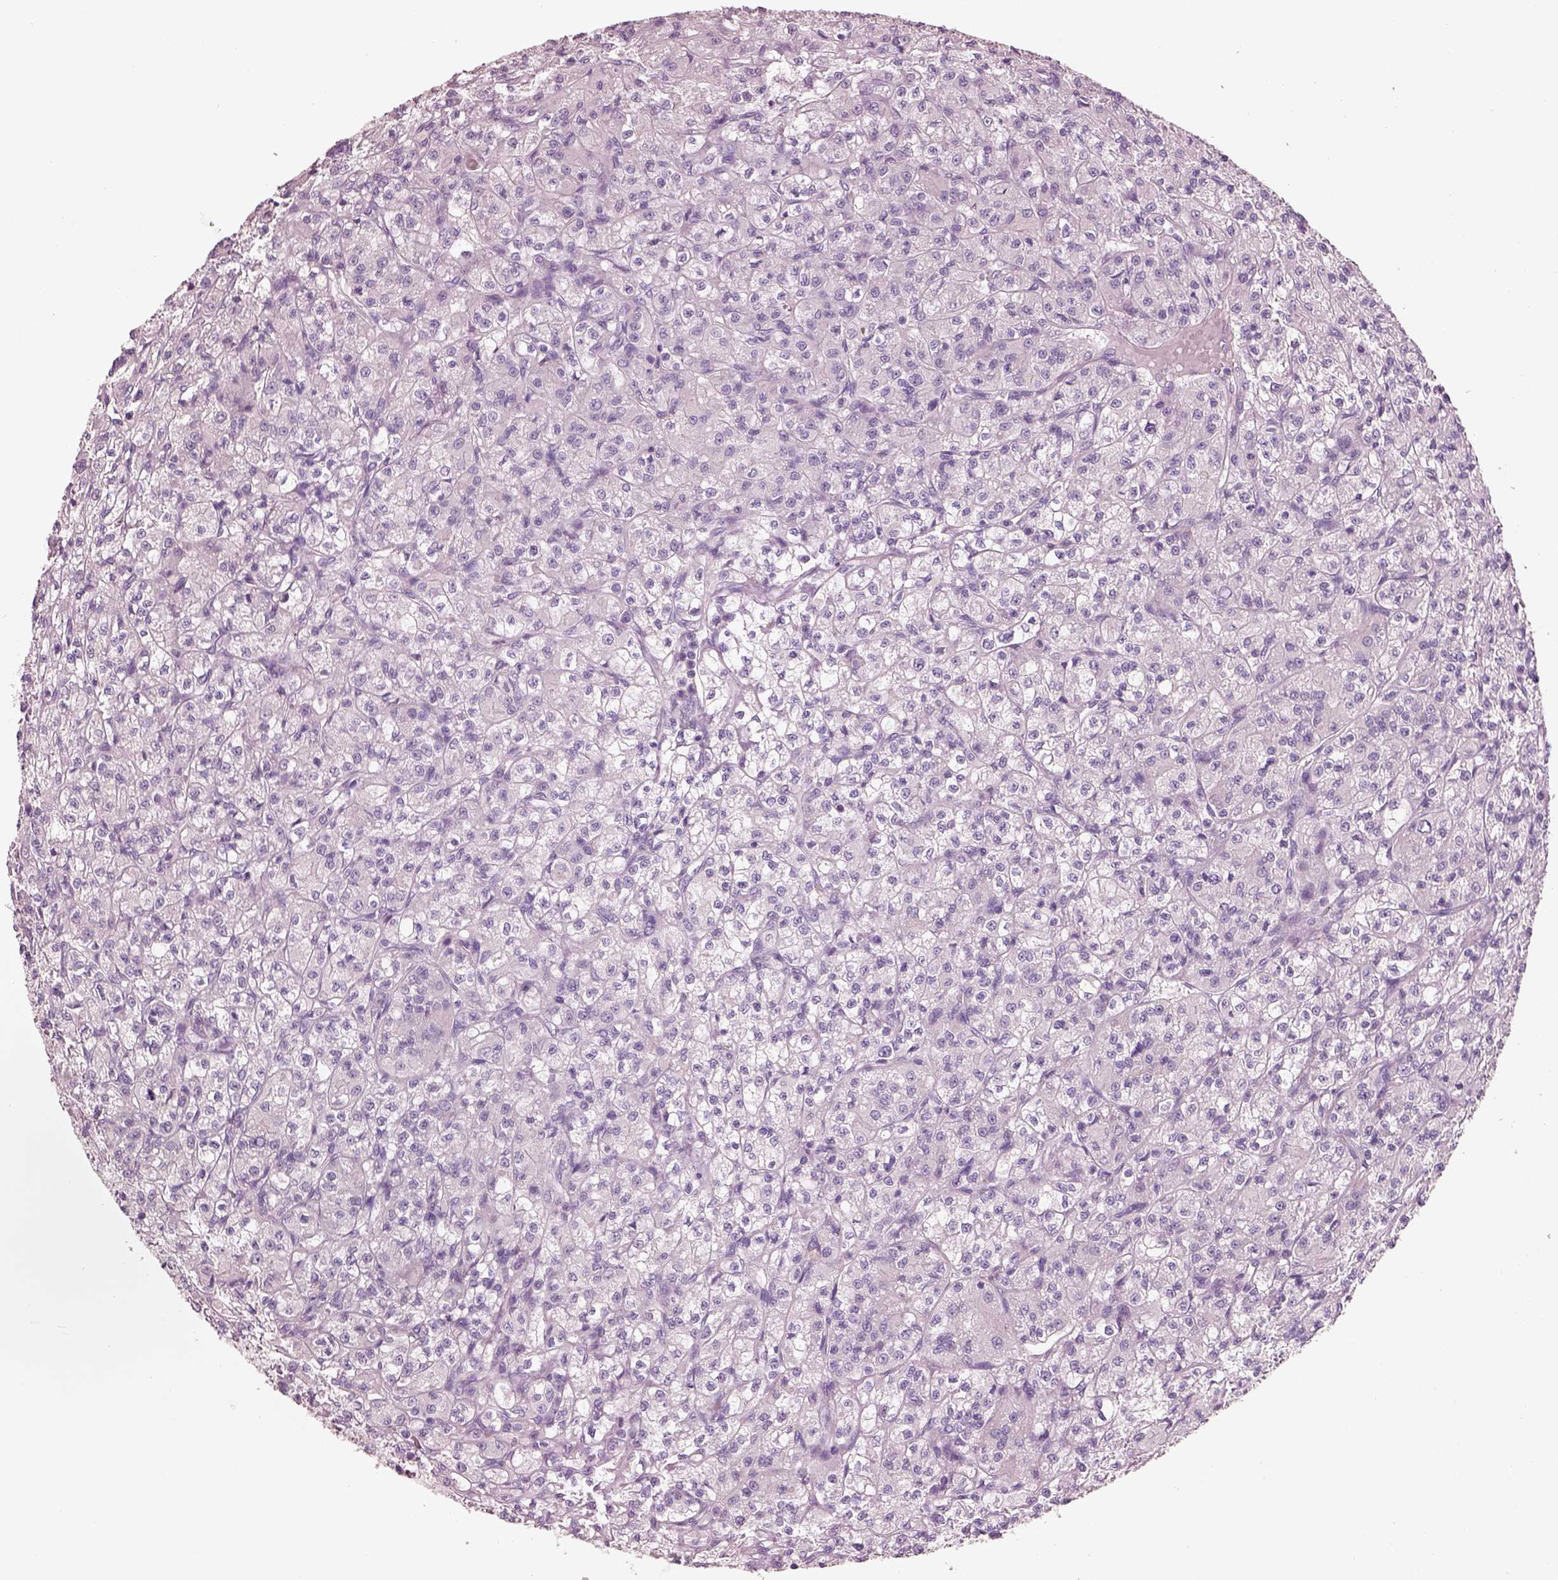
{"staining": {"intensity": "negative", "quantity": "none", "location": "none"}, "tissue": "renal cancer", "cell_type": "Tumor cells", "image_type": "cancer", "snomed": [{"axis": "morphology", "description": "Adenocarcinoma, NOS"}, {"axis": "topography", "description": "Kidney"}], "caption": "Immunohistochemical staining of human renal cancer shows no significant expression in tumor cells. (Immunohistochemistry (ihc), brightfield microscopy, high magnification).", "gene": "IGLL1", "patient": {"sex": "female", "age": 70}}